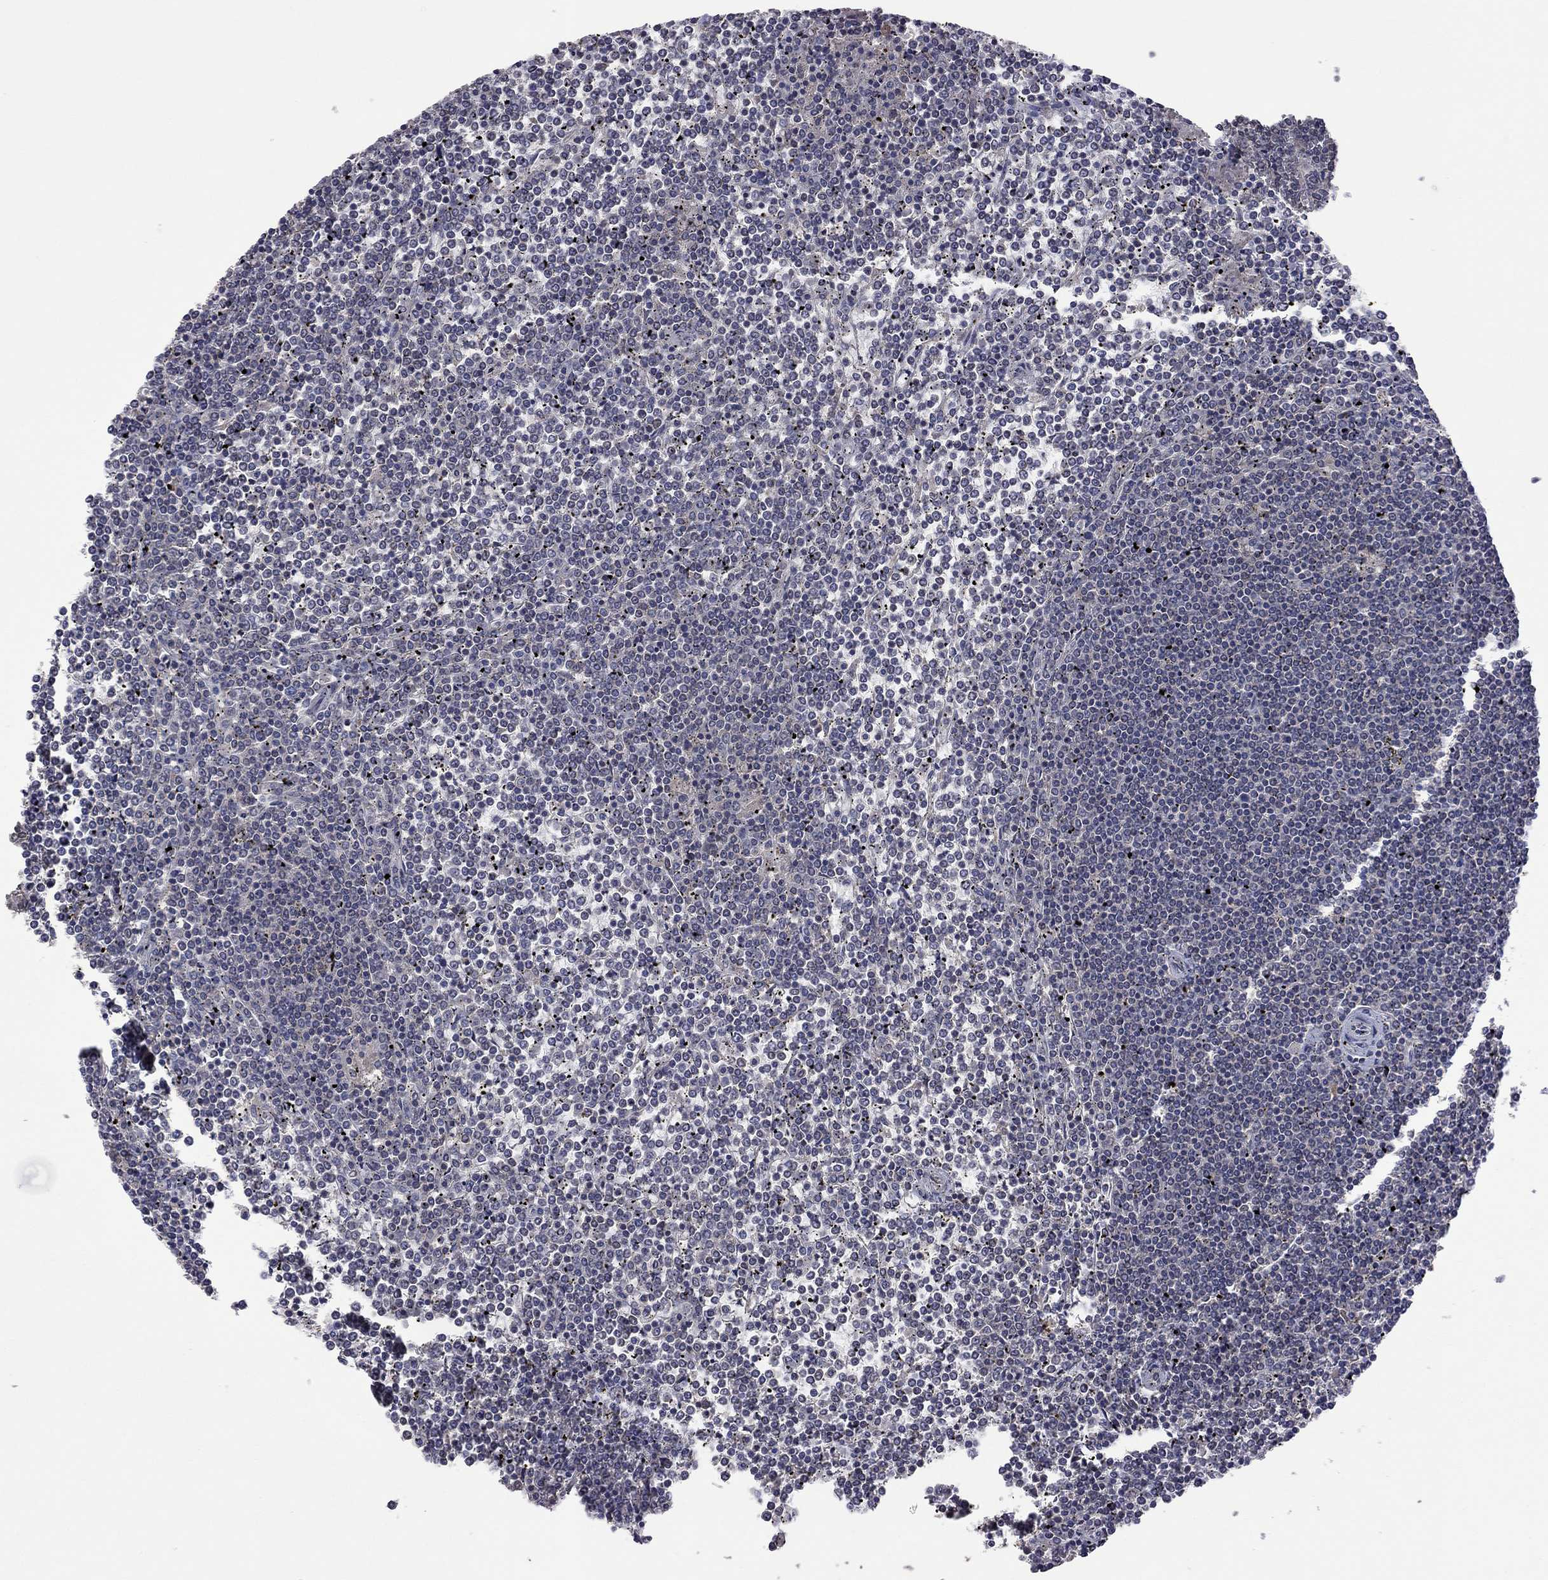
{"staining": {"intensity": "negative", "quantity": "none", "location": "none"}, "tissue": "lymphoma", "cell_type": "Tumor cells", "image_type": "cancer", "snomed": [{"axis": "morphology", "description": "Malignant lymphoma, non-Hodgkin's type, Low grade"}, {"axis": "topography", "description": "Spleen"}], "caption": "This is a micrograph of IHC staining of malignant lymphoma, non-Hodgkin's type (low-grade), which shows no positivity in tumor cells.", "gene": "TSNARE1", "patient": {"sex": "female", "age": 19}}